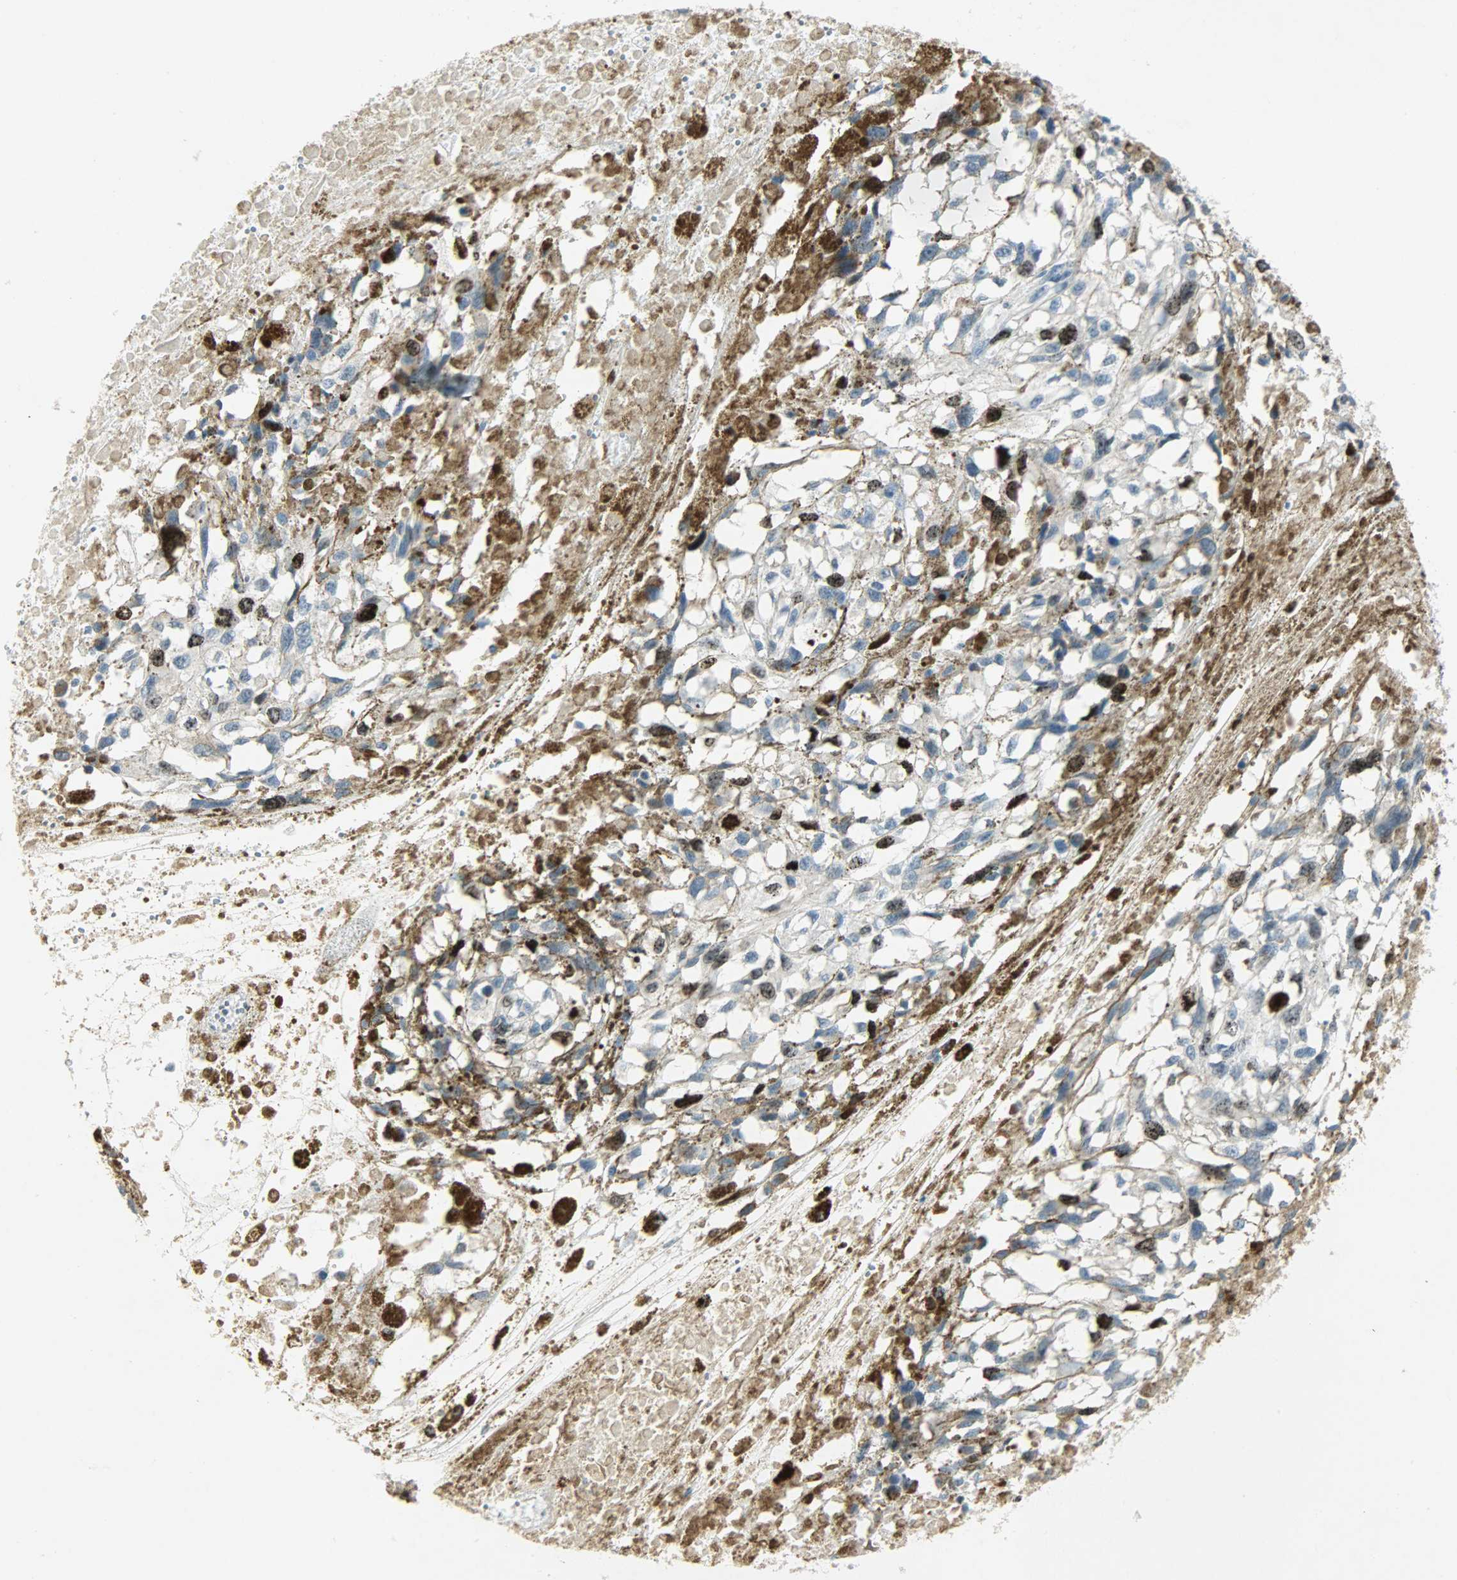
{"staining": {"intensity": "strong", "quantity": "25%-75%", "location": "nuclear"}, "tissue": "melanoma", "cell_type": "Tumor cells", "image_type": "cancer", "snomed": [{"axis": "morphology", "description": "Malignant melanoma, Metastatic site"}, {"axis": "topography", "description": "Lymph node"}], "caption": "Human malignant melanoma (metastatic site) stained for a protein (brown) reveals strong nuclear positive staining in about 25%-75% of tumor cells.", "gene": "AURKB", "patient": {"sex": "male", "age": 59}}